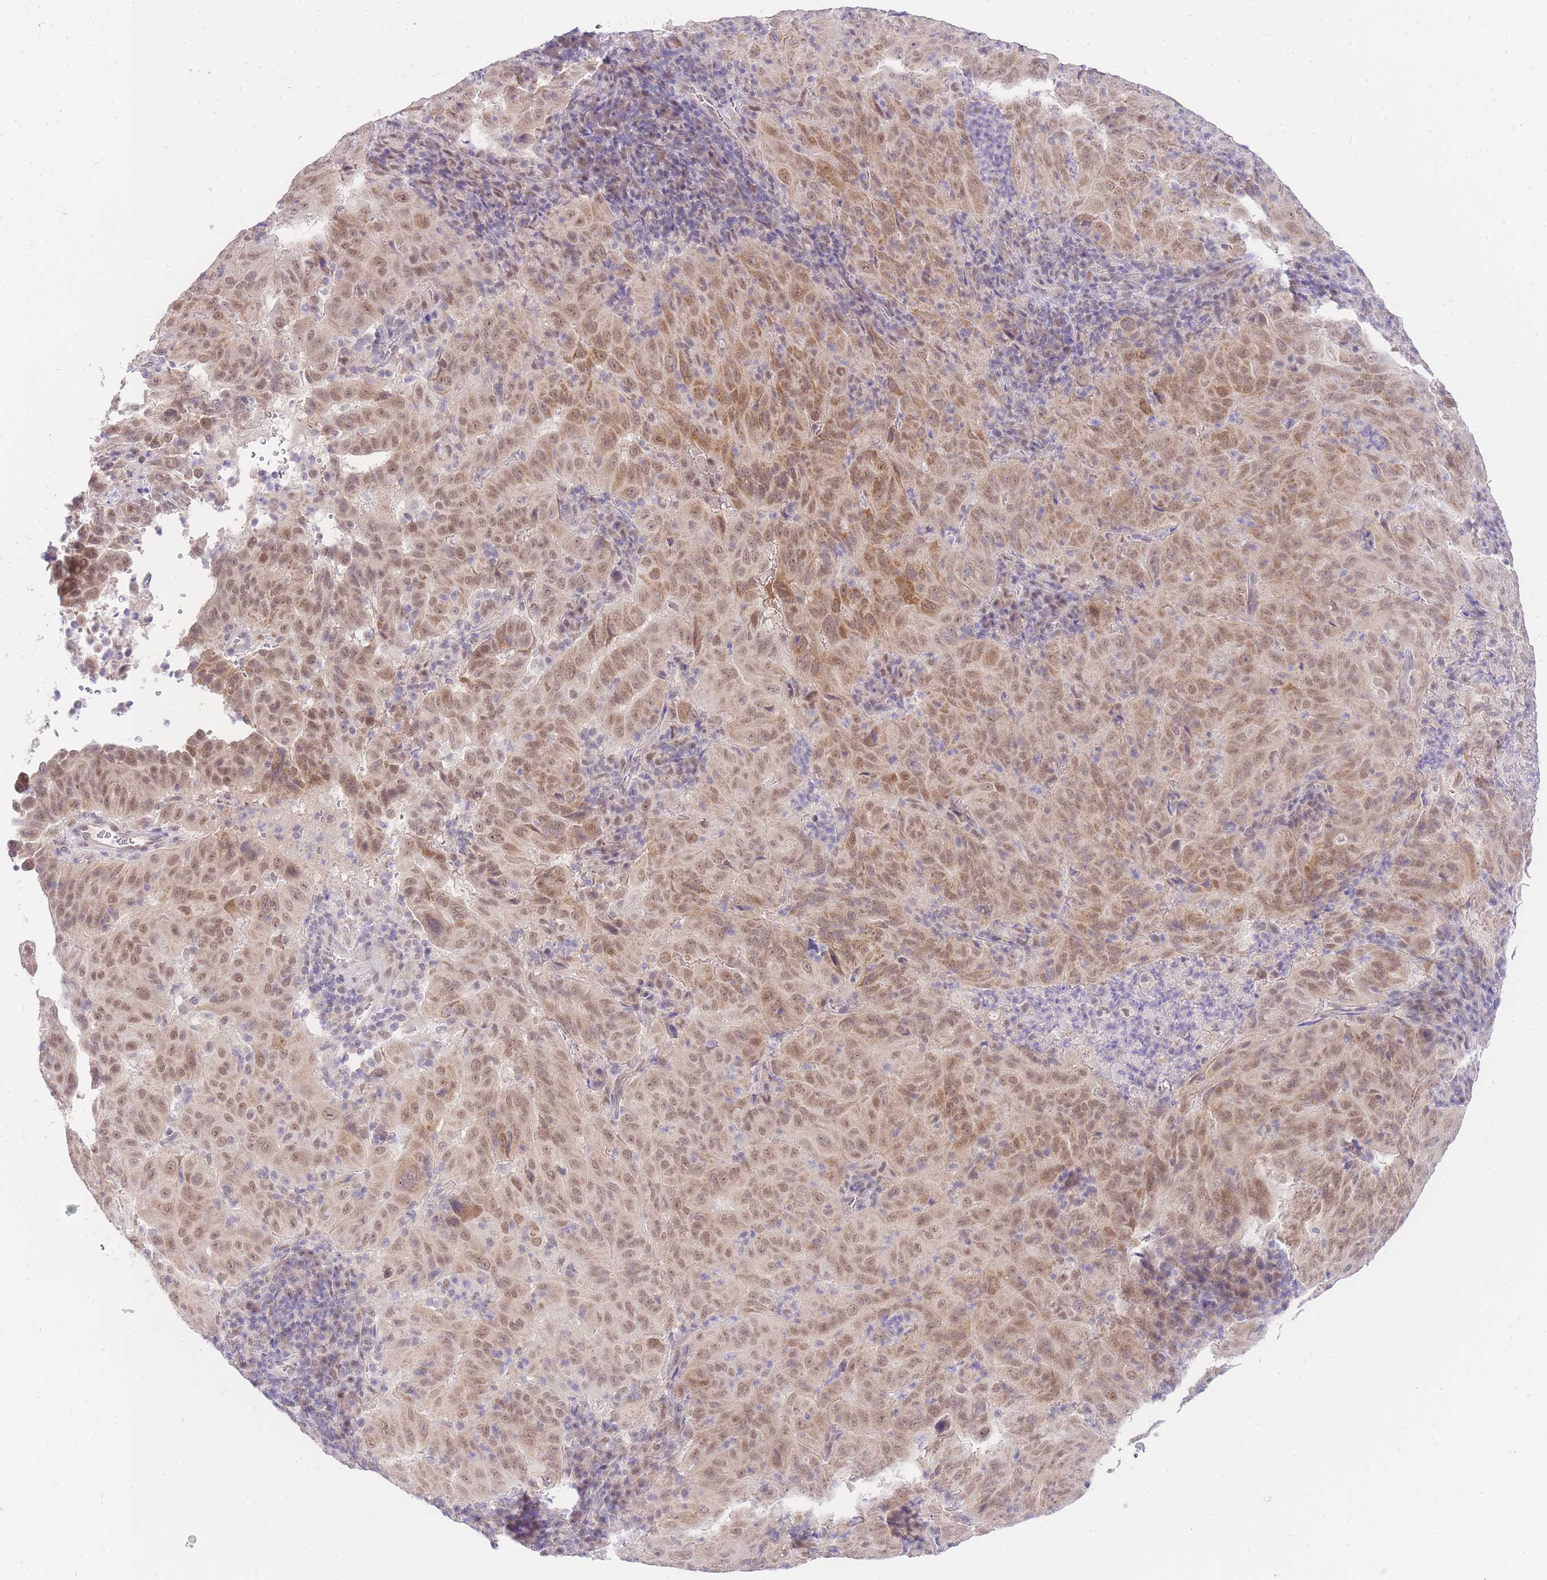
{"staining": {"intensity": "moderate", "quantity": ">75%", "location": "cytoplasmic/membranous,nuclear"}, "tissue": "pancreatic cancer", "cell_type": "Tumor cells", "image_type": "cancer", "snomed": [{"axis": "morphology", "description": "Adenocarcinoma, NOS"}, {"axis": "topography", "description": "Pancreas"}], "caption": "Protein positivity by immunohistochemistry (IHC) reveals moderate cytoplasmic/membranous and nuclear staining in approximately >75% of tumor cells in adenocarcinoma (pancreatic).", "gene": "UBXN7", "patient": {"sex": "male", "age": 63}}